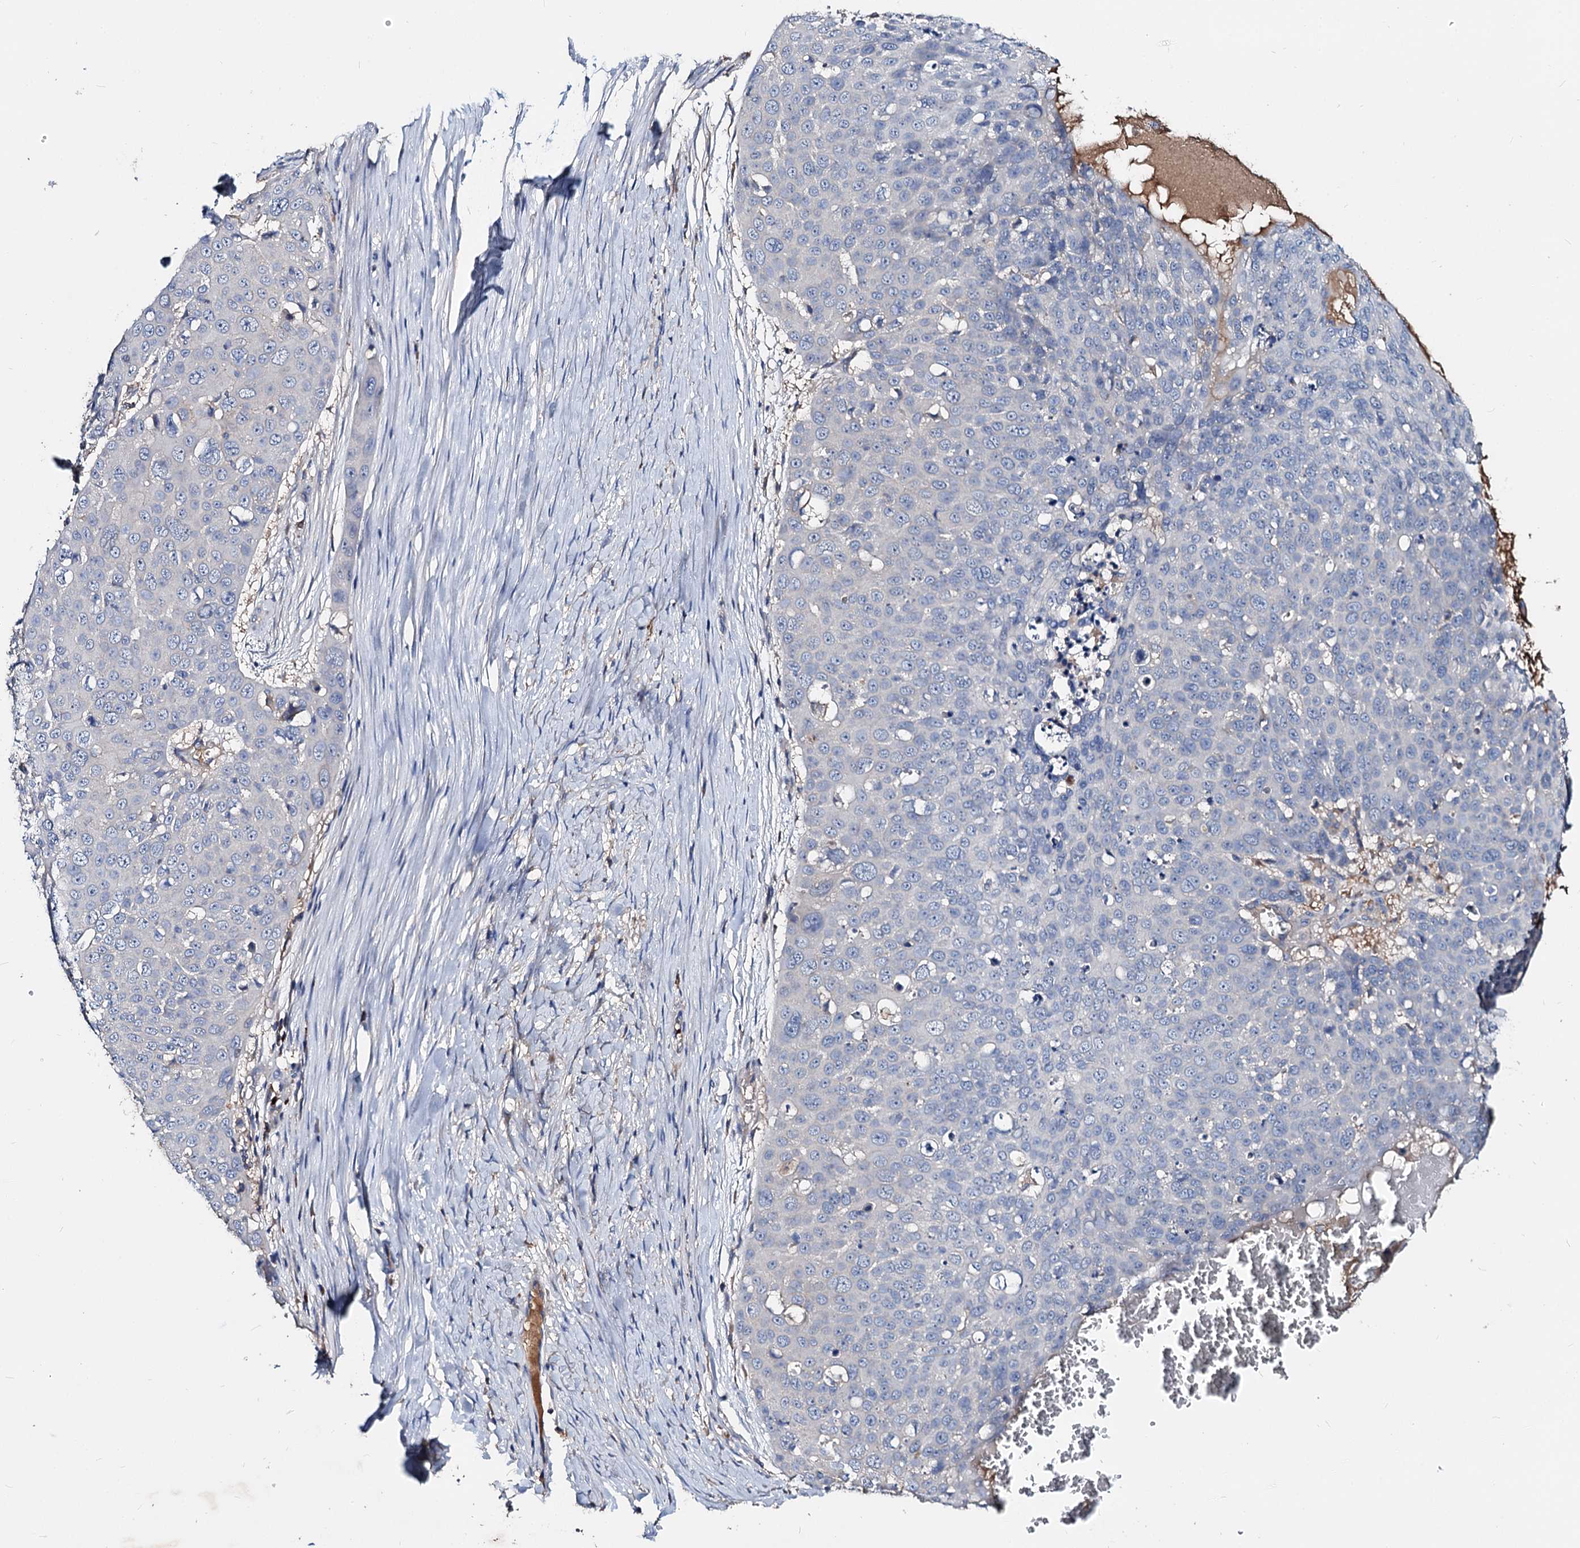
{"staining": {"intensity": "negative", "quantity": "none", "location": "none"}, "tissue": "skin cancer", "cell_type": "Tumor cells", "image_type": "cancer", "snomed": [{"axis": "morphology", "description": "Squamous cell carcinoma, NOS"}, {"axis": "topography", "description": "Skin"}], "caption": "Tumor cells show no significant protein expression in skin squamous cell carcinoma.", "gene": "ACY3", "patient": {"sex": "male", "age": 71}}